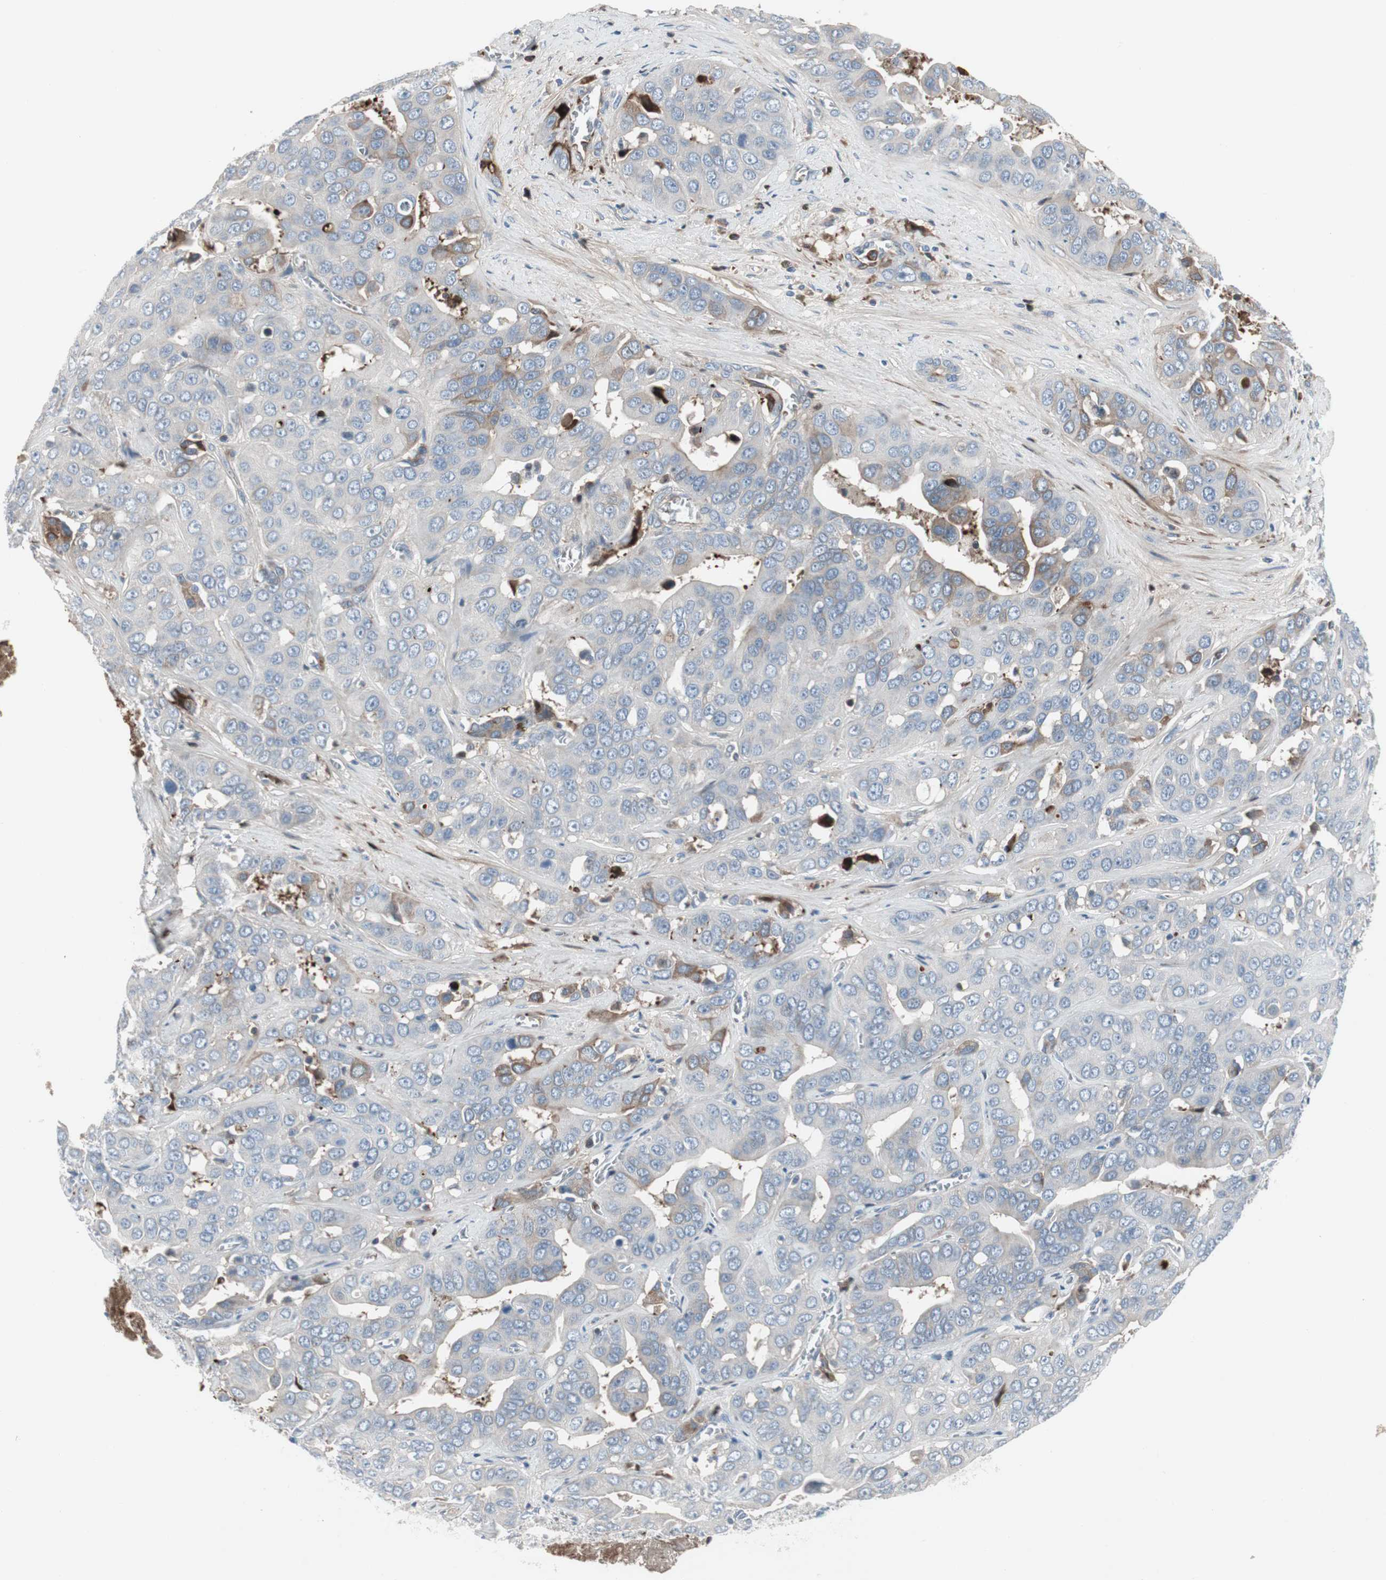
{"staining": {"intensity": "strong", "quantity": "<25%", "location": "cytoplasmic/membranous"}, "tissue": "liver cancer", "cell_type": "Tumor cells", "image_type": "cancer", "snomed": [{"axis": "morphology", "description": "Cholangiocarcinoma"}, {"axis": "topography", "description": "Liver"}], "caption": "Strong cytoplasmic/membranous expression for a protein is seen in about <25% of tumor cells of liver cancer using immunohistochemistry.", "gene": "PIGR", "patient": {"sex": "female", "age": 52}}